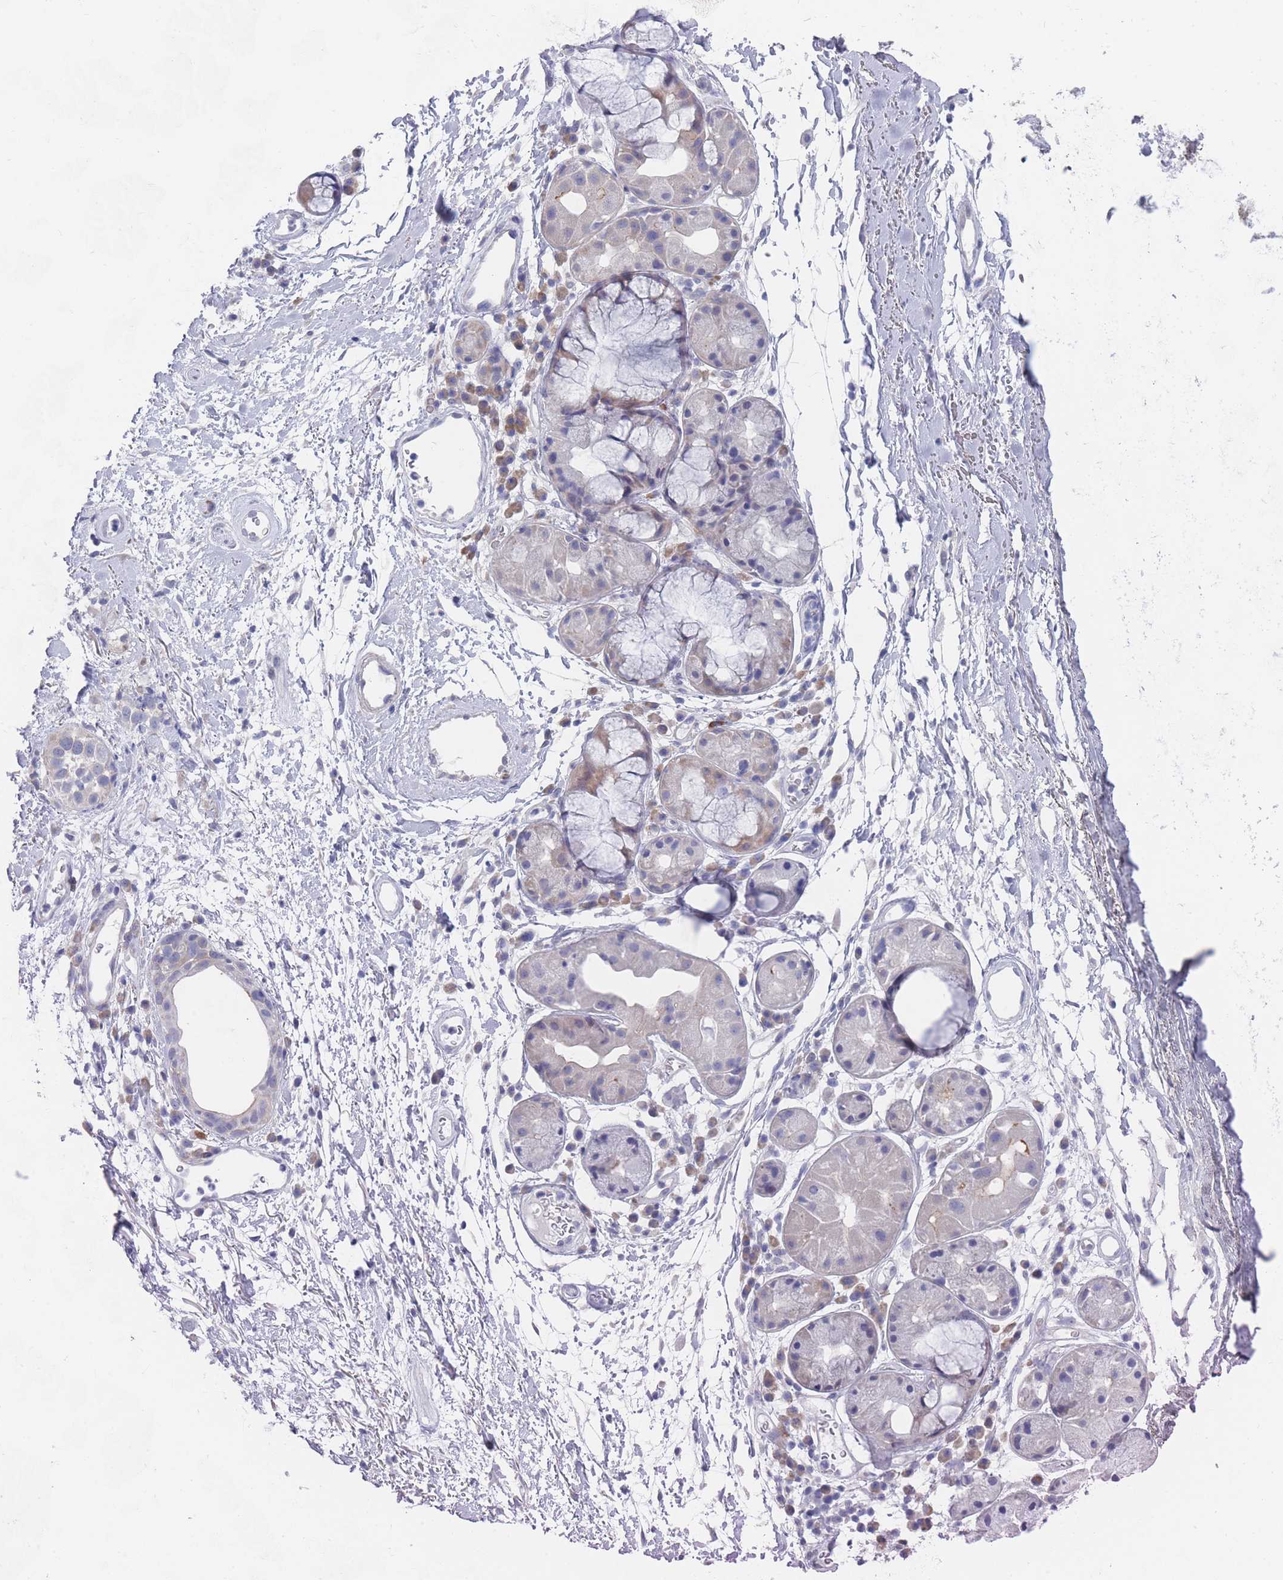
{"staining": {"intensity": "negative", "quantity": "none", "location": "none"}, "tissue": "adipose tissue", "cell_type": "Adipocytes", "image_type": "normal", "snomed": [{"axis": "morphology", "description": "Normal tissue, NOS"}, {"axis": "topography", "description": "Cartilage tissue"}], "caption": "Immunohistochemical staining of unremarkable human adipose tissue exhibits no significant positivity in adipocytes.", "gene": "PIGU", "patient": {"sex": "male", "age": 80}}